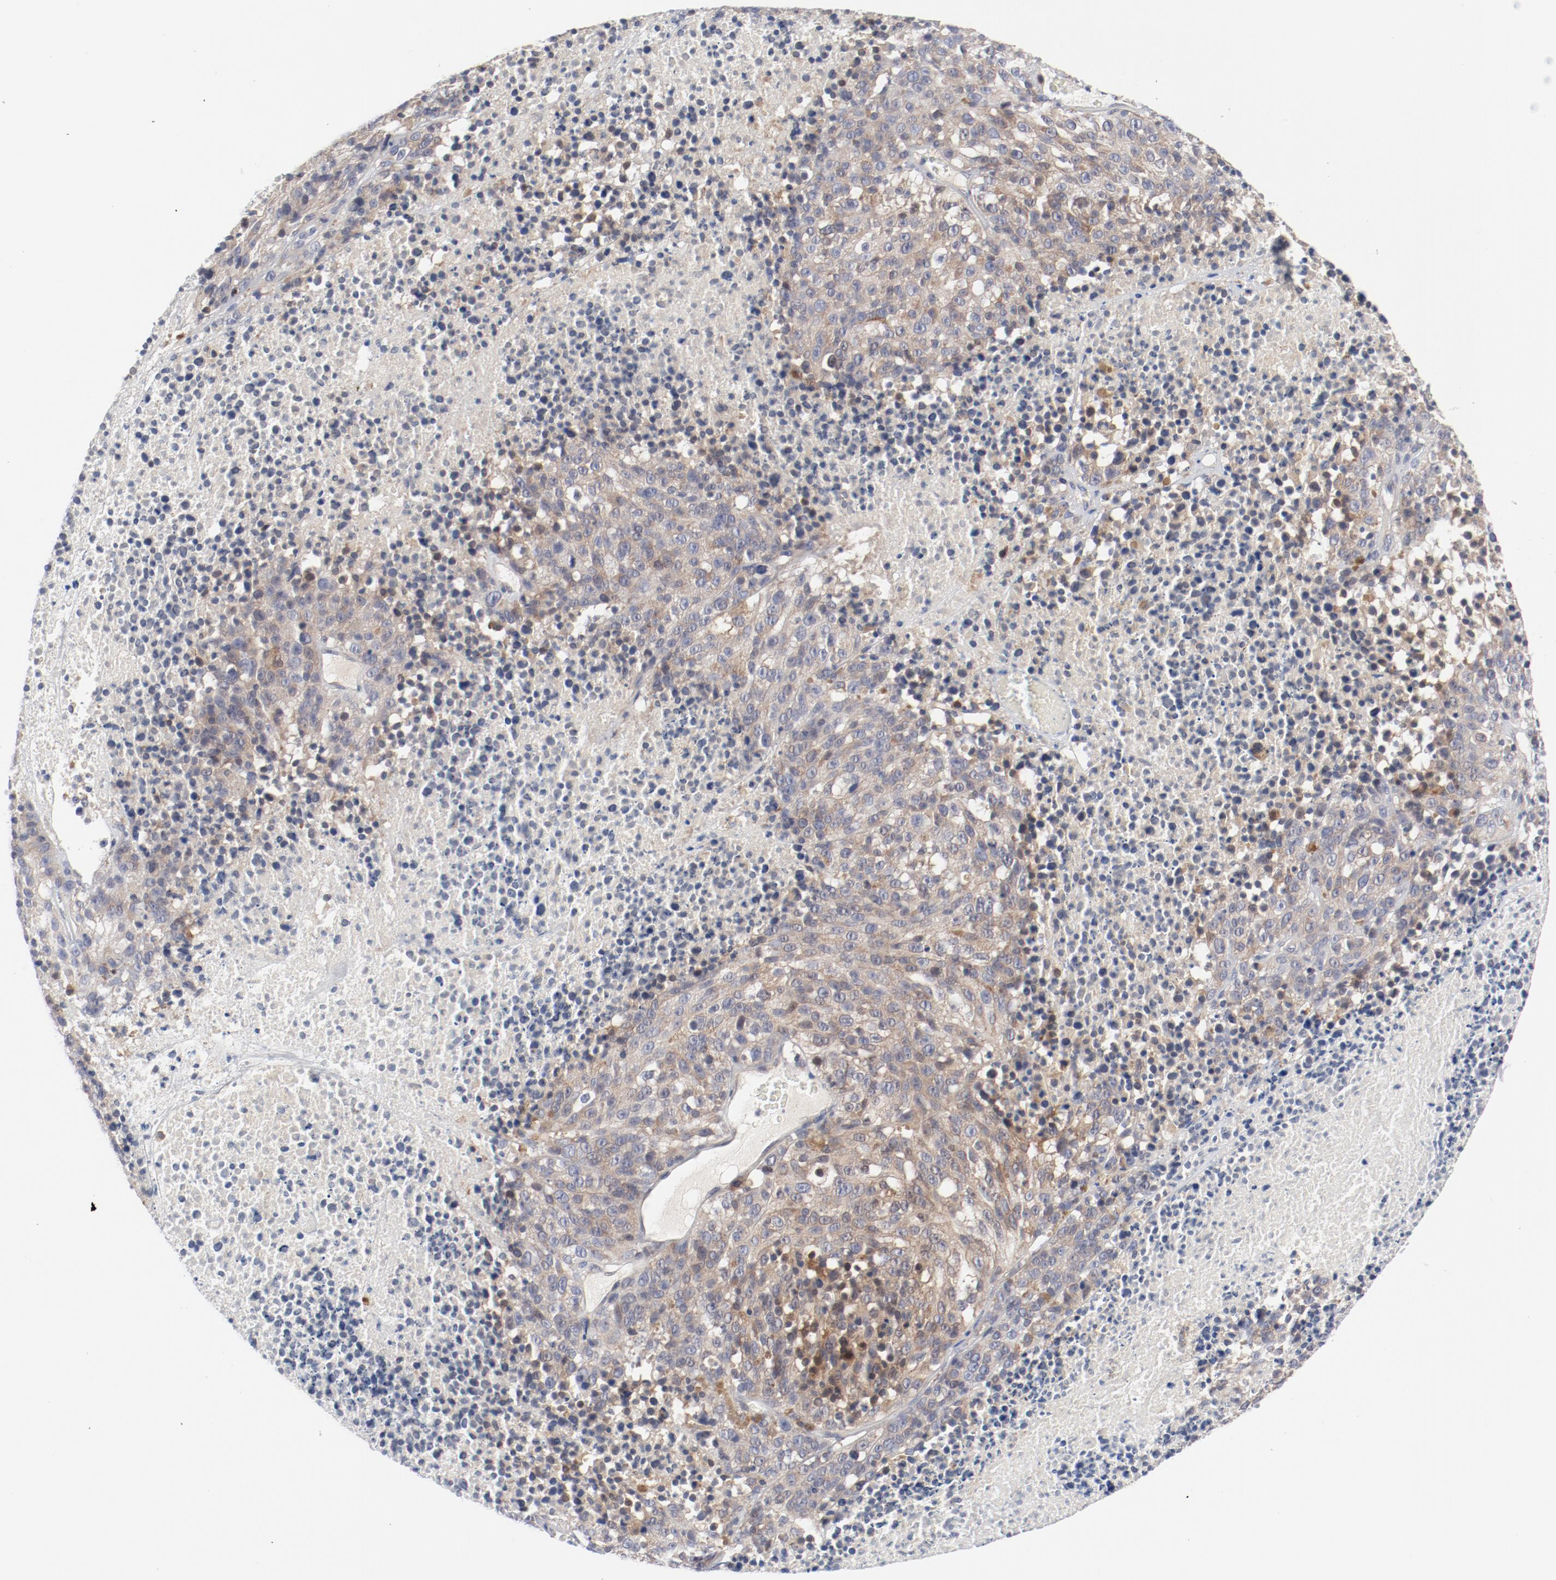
{"staining": {"intensity": "moderate", "quantity": ">75%", "location": "cytoplasmic/membranous"}, "tissue": "melanoma", "cell_type": "Tumor cells", "image_type": "cancer", "snomed": [{"axis": "morphology", "description": "Malignant melanoma, Metastatic site"}, {"axis": "topography", "description": "Cerebral cortex"}], "caption": "Protein expression analysis of human melanoma reveals moderate cytoplasmic/membranous staining in about >75% of tumor cells.", "gene": "BAD", "patient": {"sex": "female", "age": 52}}